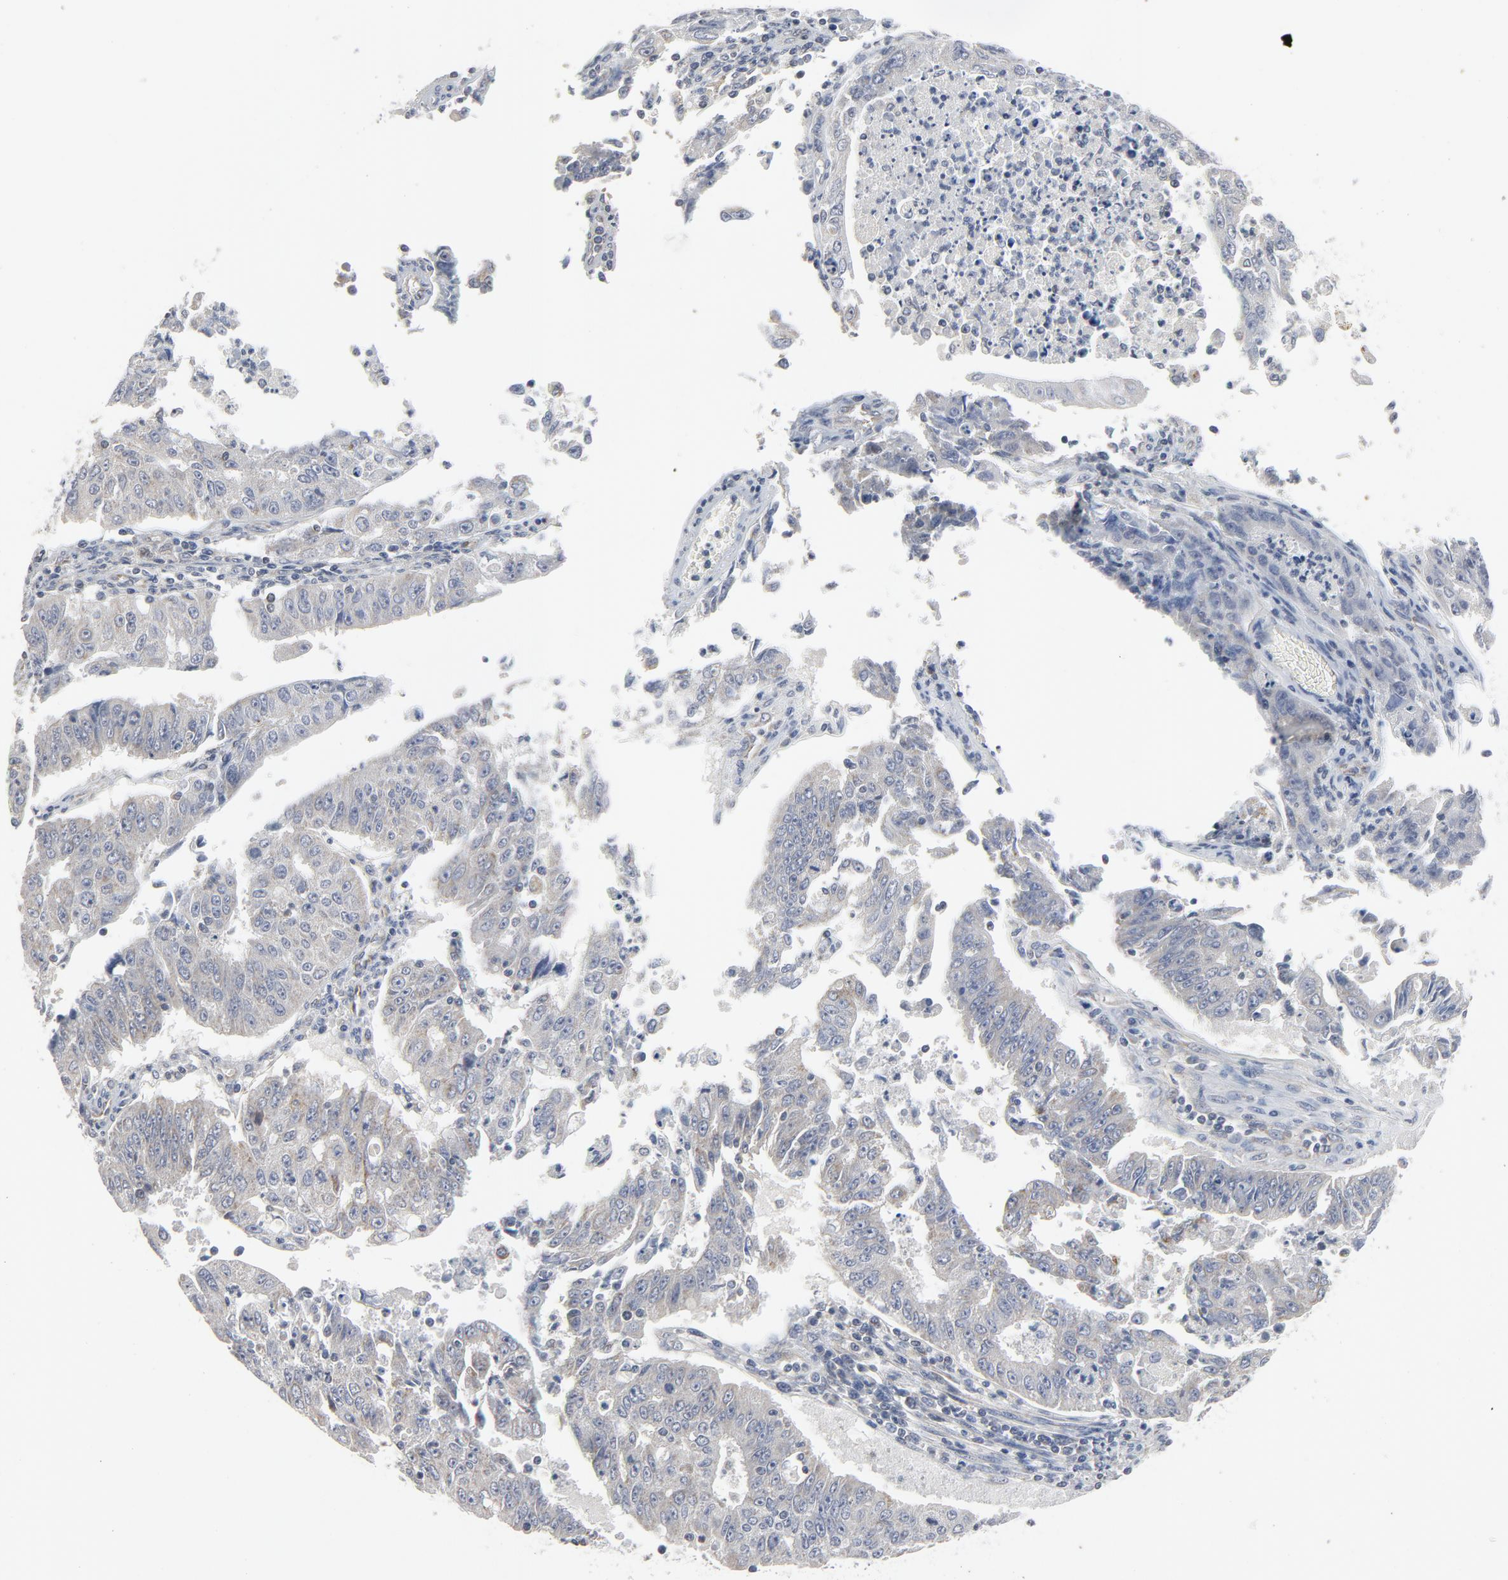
{"staining": {"intensity": "negative", "quantity": "none", "location": "none"}, "tissue": "endometrial cancer", "cell_type": "Tumor cells", "image_type": "cancer", "snomed": [{"axis": "morphology", "description": "Adenocarcinoma, NOS"}, {"axis": "topography", "description": "Endometrium"}], "caption": "The micrograph demonstrates no staining of tumor cells in endometrial cancer.", "gene": "C14orf119", "patient": {"sex": "female", "age": 42}}